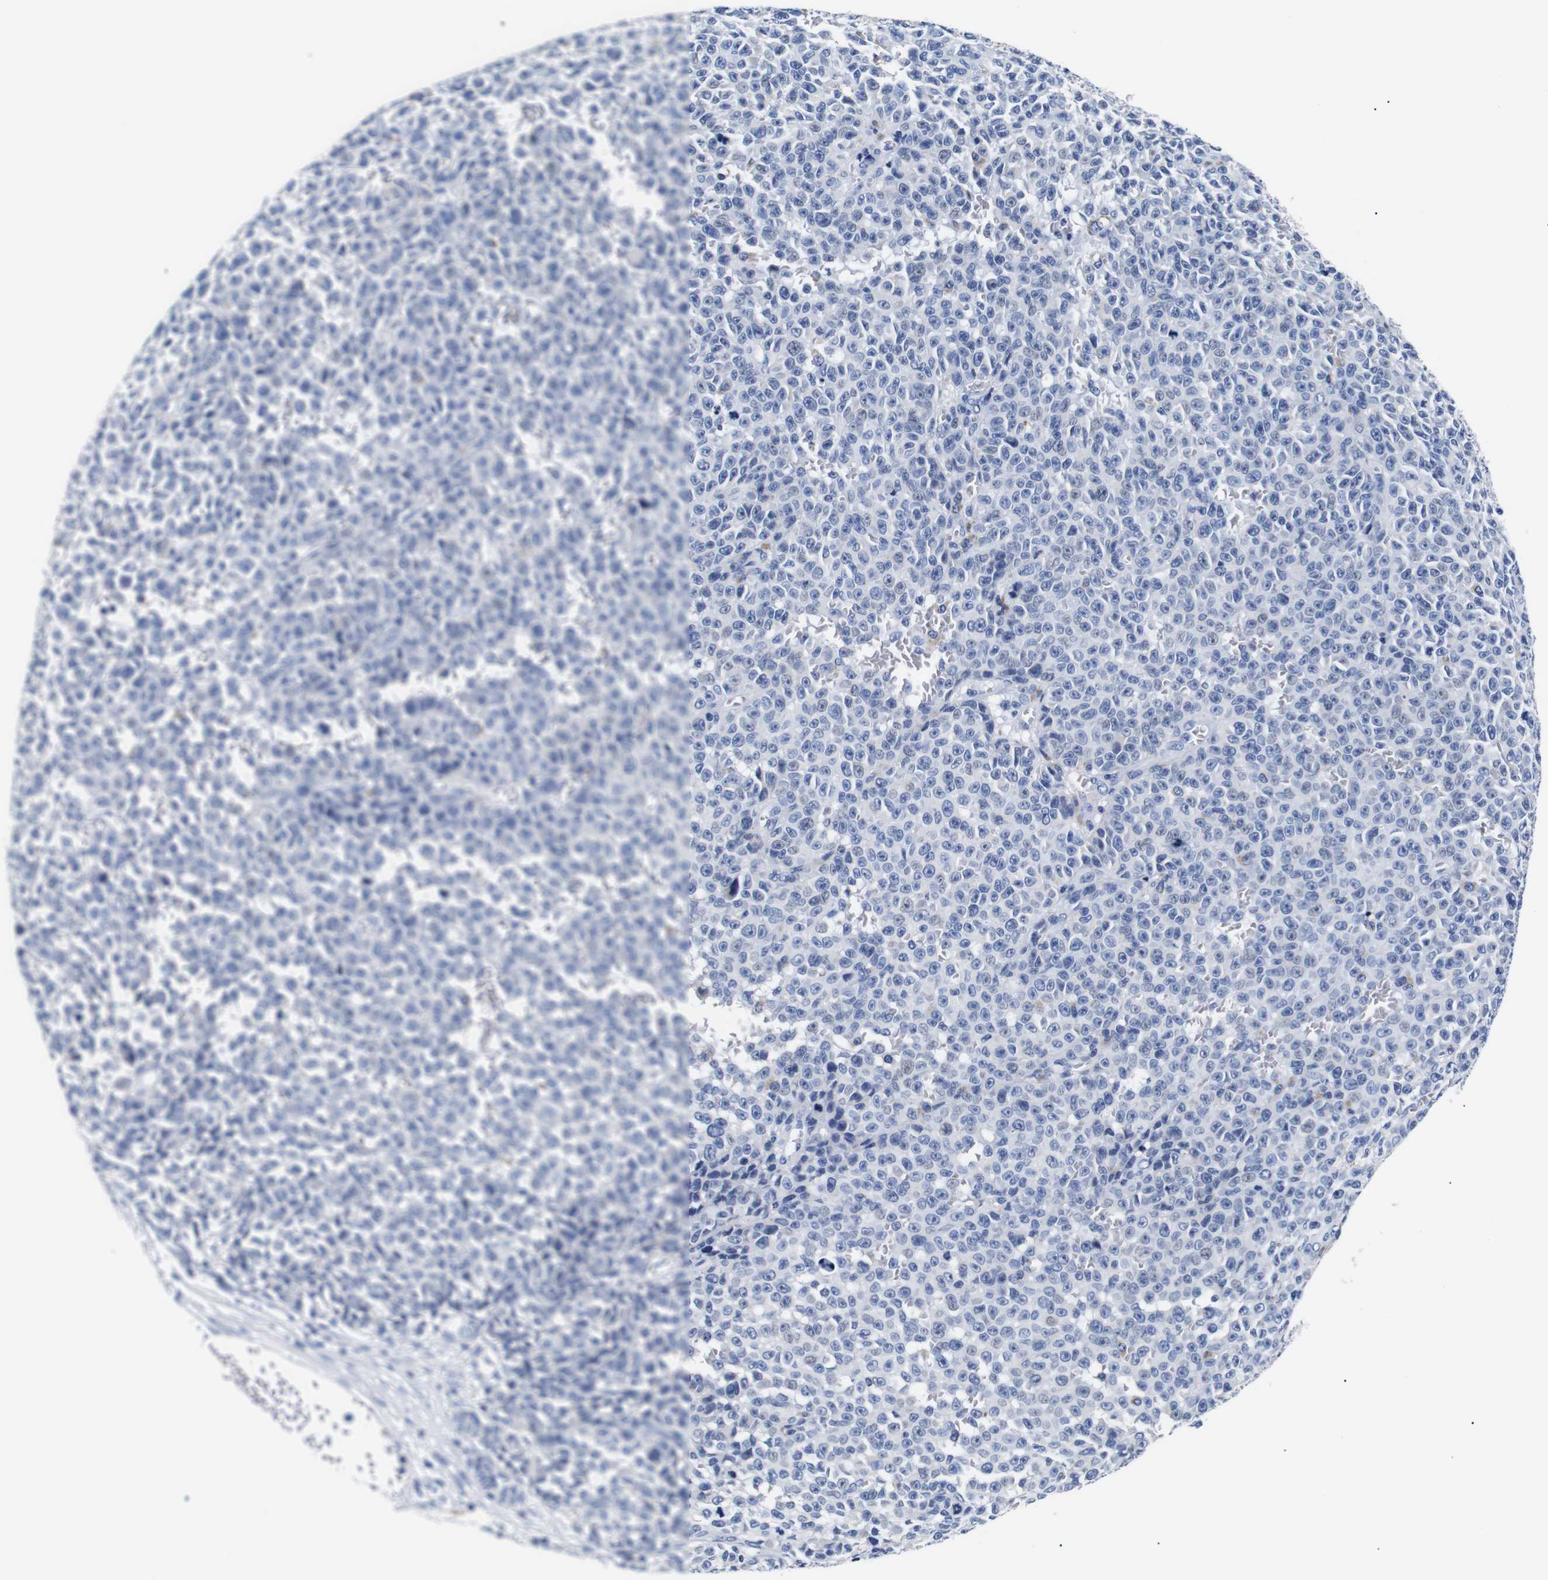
{"staining": {"intensity": "negative", "quantity": "none", "location": "none"}, "tissue": "melanoma", "cell_type": "Tumor cells", "image_type": "cancer", "snomed": [{"axis": "morphology", "description": "Malignant melanoma, NOS"}, {"axis": "topography", "description": "Skin"}], "caption": "DAB (3,3'-diaminobenzidine) immunohistochemical staining of melanoma displays no significant staining in tumor cells. (IHC, brightfield microscopy, high magnification).", "gene": "GAP43", "patient": {"sex": "female", "age": 82}}